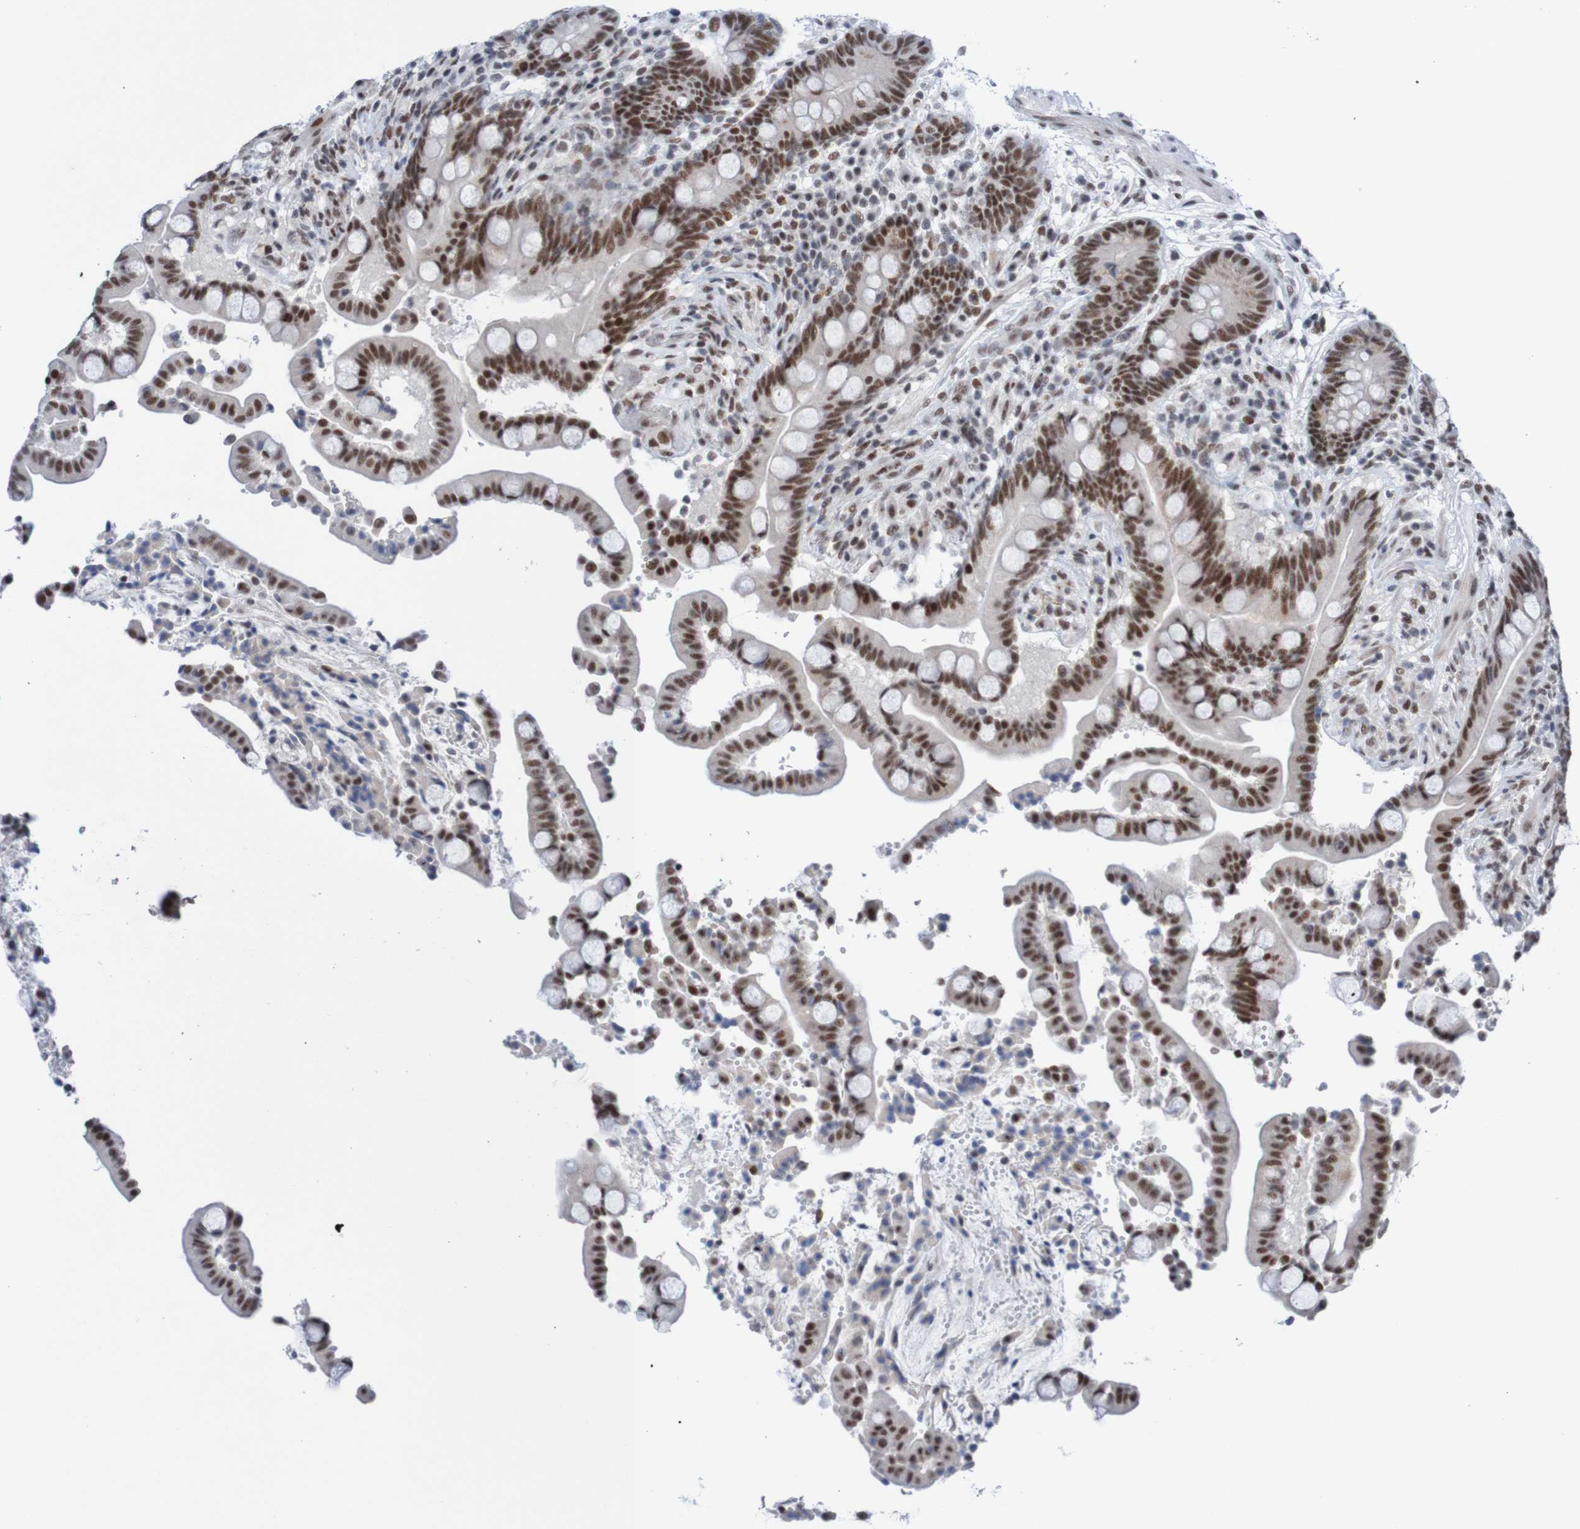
{"staining": {"intensity": "weak", "quantity": "25%-75%", "location": "nuclear"}, "tissue": "colon", "cell_type": "Endothelial cells", "image_type": "normal", "snomed": [{"axis": "morphology", "description": "Normal tissue, NOS"}, {"axis": "topography", "description": "Colon"}], "caption": "Protein staining of unremarkable colon demonstrates weak nuclear expression in about 25%-75% of endothelial cells. The protein is shown in brown color, while the nuclei are stained blue.", "gene": "CDC5L", "patient": {"sex": "male", "age": 73}}